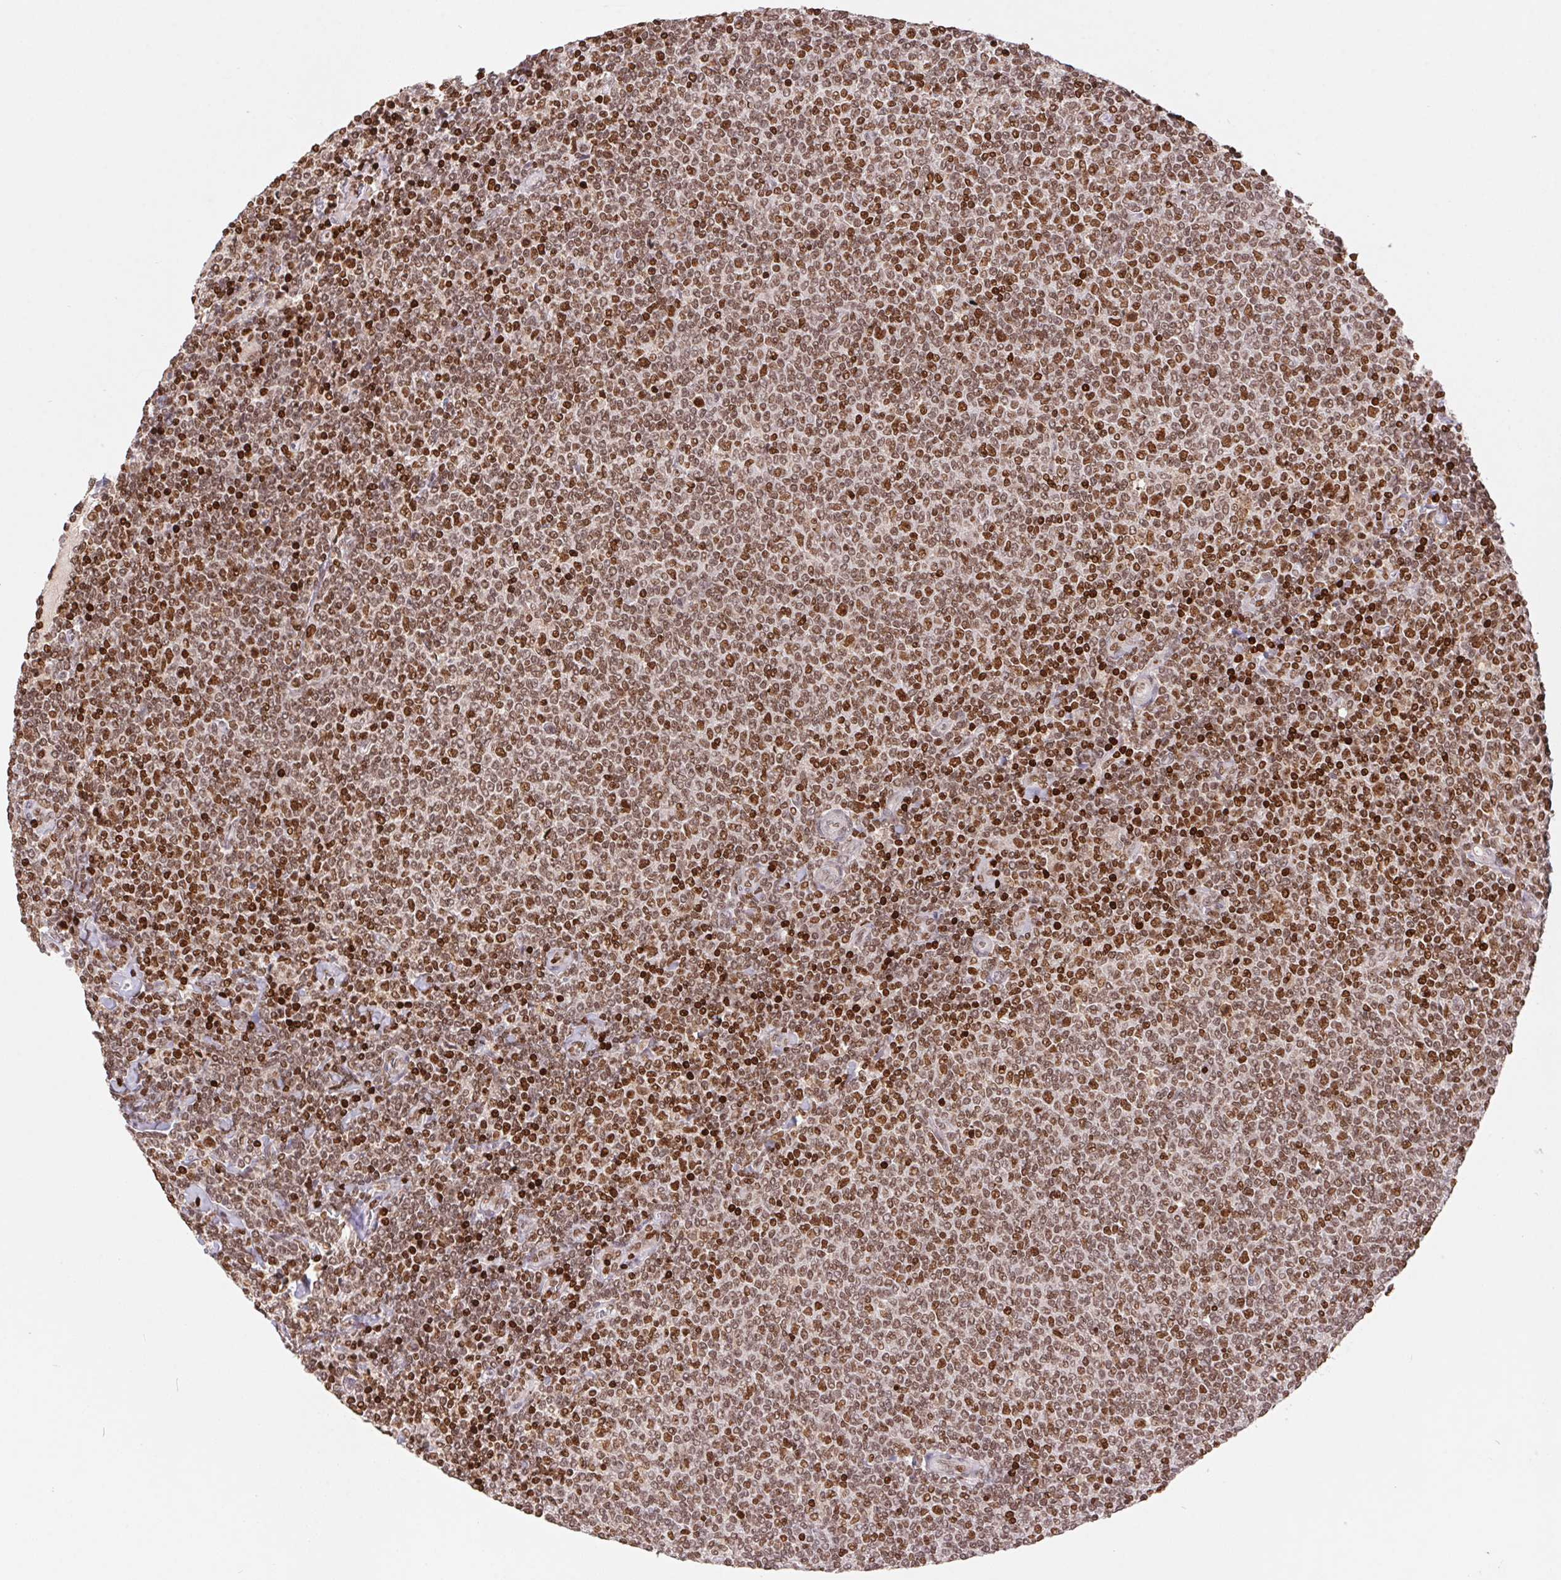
{"staining": {"intensity": "moderate", "quantity": ">75%", "location": "nuclear"}, "tissue": "lymphoma", "cell_type": "Tumor cells", "image_type": "cancer", "snomed": [{"axis": "morphology", "description": "Malignant lymphoma, non-Hodgkin's type, Low grade"}, {"axis": "topography", "description": "Lymph node"}], "caption": "The histopathology image demonstrates immunohistochemical staining of lymphoma. There is moderate nuclear staining is present in about >75% of tumor cells.", "gene": "POLD3", "patient": {"sex": "male", "age": 52}}